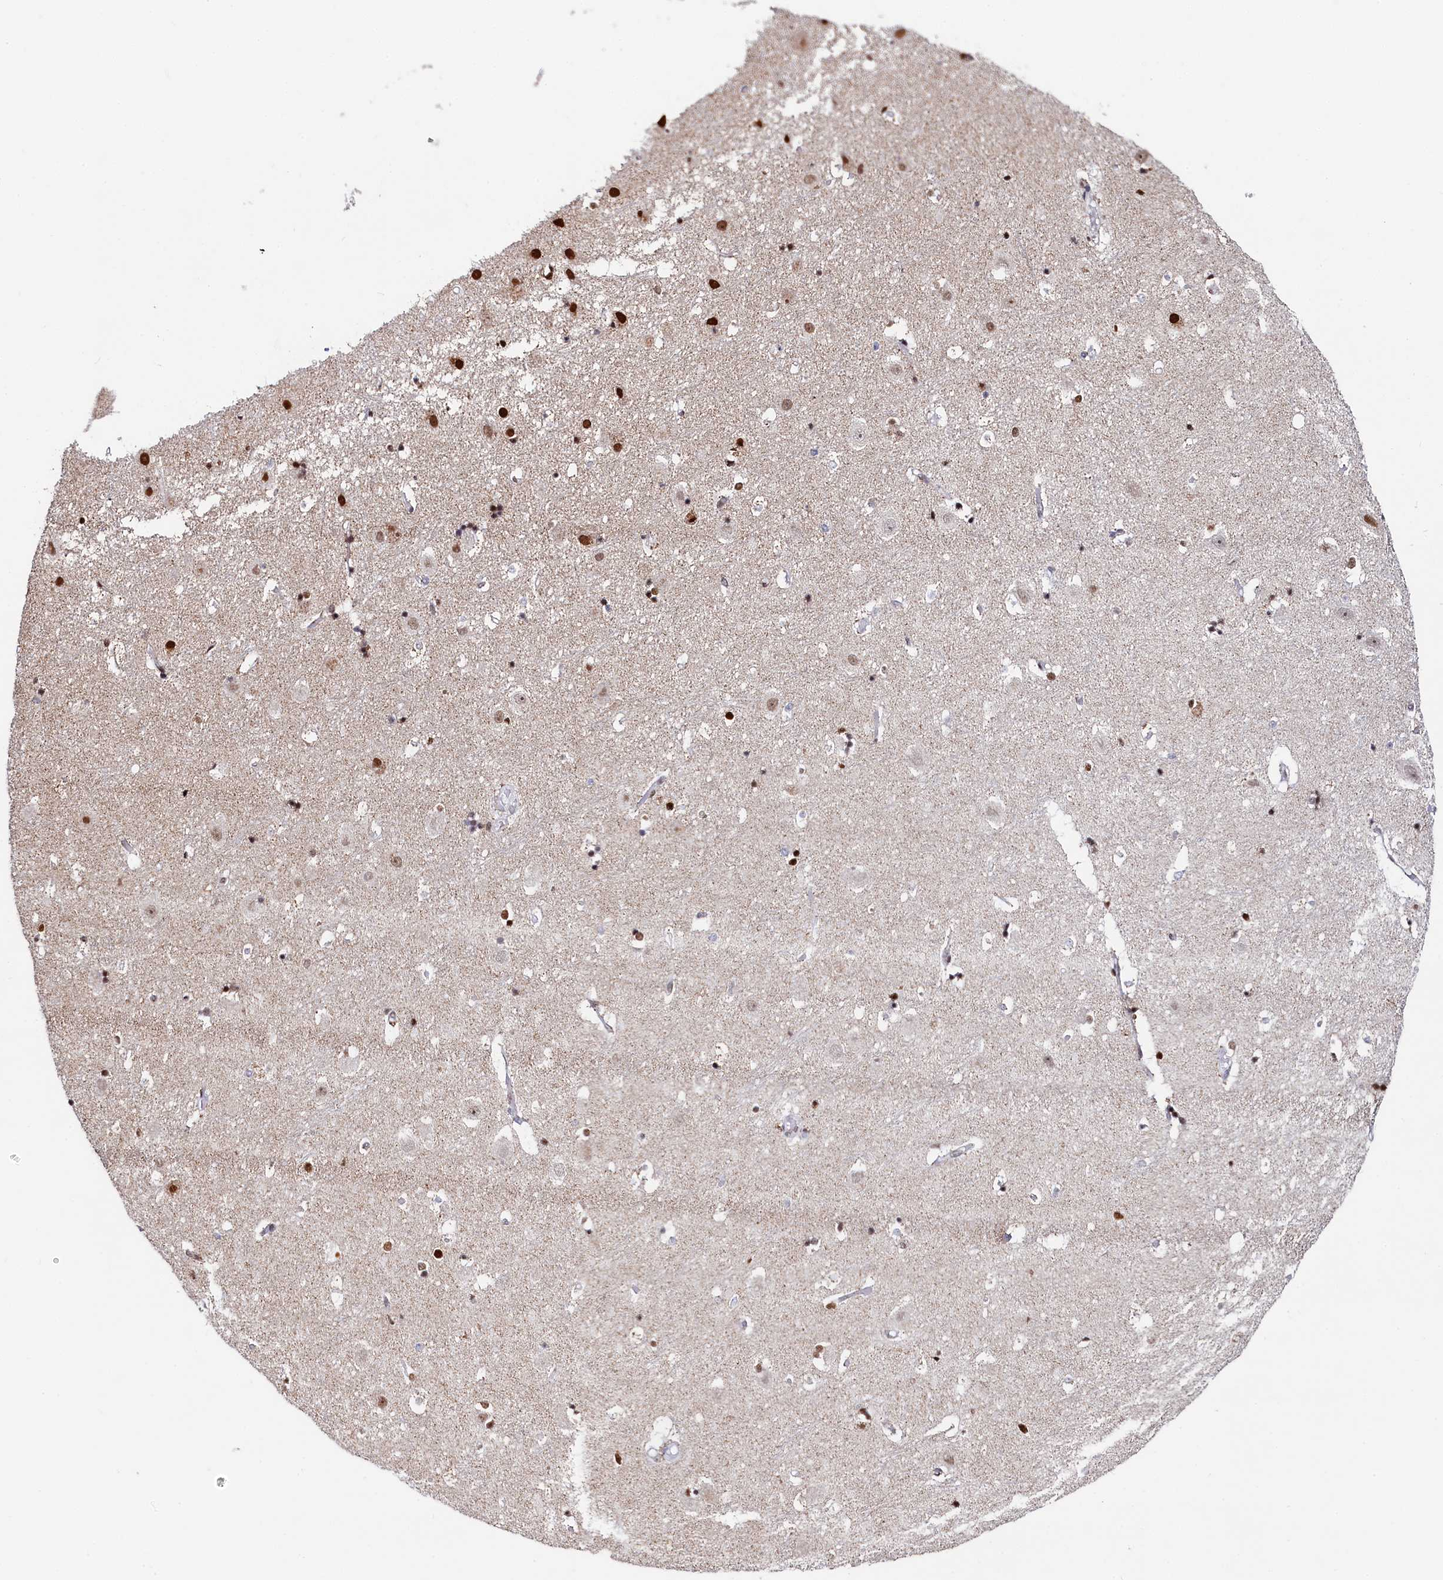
{"staining": {"intensity": "moderate", "quantity": "<25%", "location": "nuclear"}, "tissue": "hippocampus", "cell_type": "Glial cells", "image_type": "normal", "snomed": [{"axis": "morphology", "description": "Normal tissue, NOS"}, {"axis": "topography", "description": "Hippocampus"}], "caption": "Unremarkable hippocampus displays moderate nuclear expression in about <25% of glial cells, visualized by immunohistochemistry.", "gene": "HDGFL3", "patient": {"sex": "female", "age": 52}}